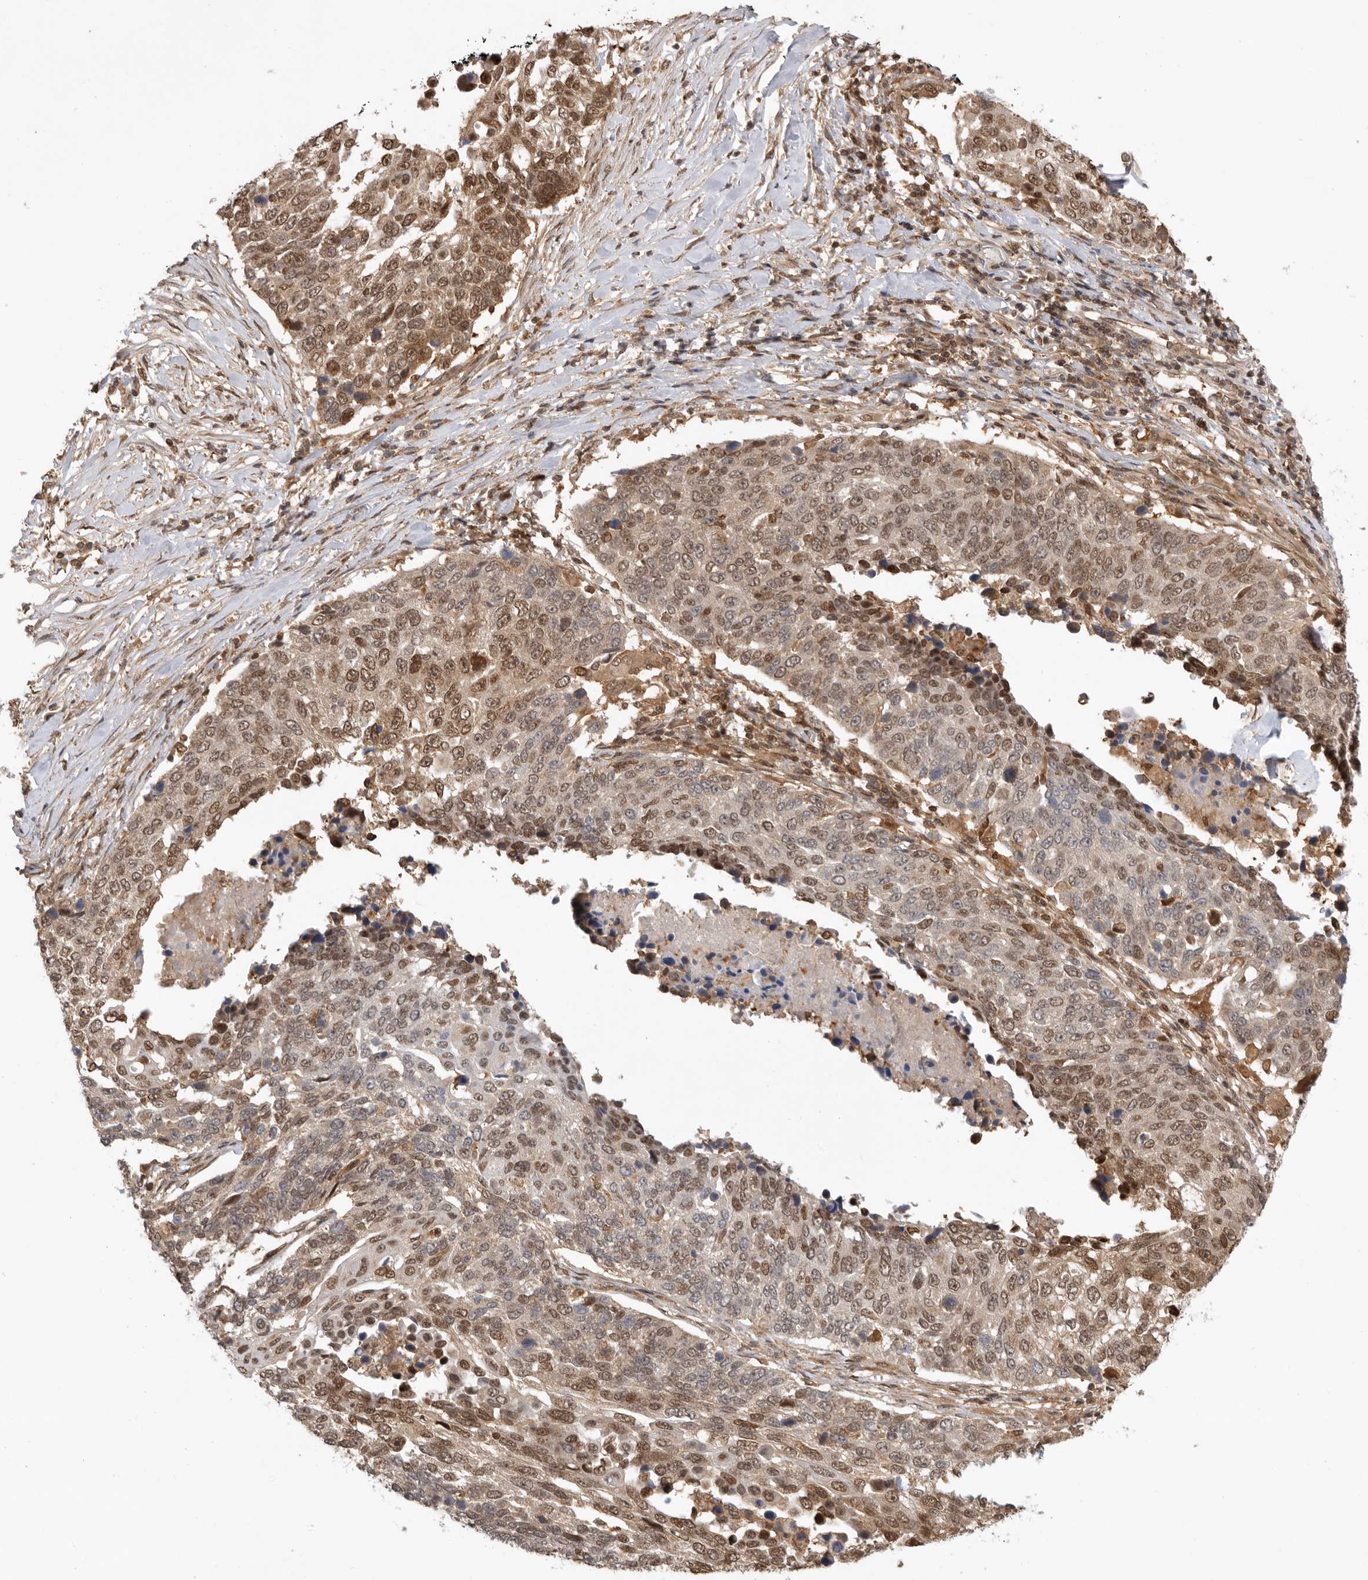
{"staining": {"intensity": "moderate", "quantity": ">75%", "location": "cytoplasmic/membranous,nuclear"}, "tissue": "lung cancer", "cell_type": "Tumor cells", "image_type": "cancer", "snomed": [{"axis": "morphology", "description": "Squamous cell carcinoma, NOS"}, {"axis": "topography", "description": "Lung"}], "caption": "Immunohistochemical staining of lung cancer (squamous cell carcinoma) displays medium levels of moderate cytoplasmic/membranous and nuclear staining in approximately >75% of tumor cells.", "gene": "ADPRS", "patient": {"sex": "male", "age": 66}}